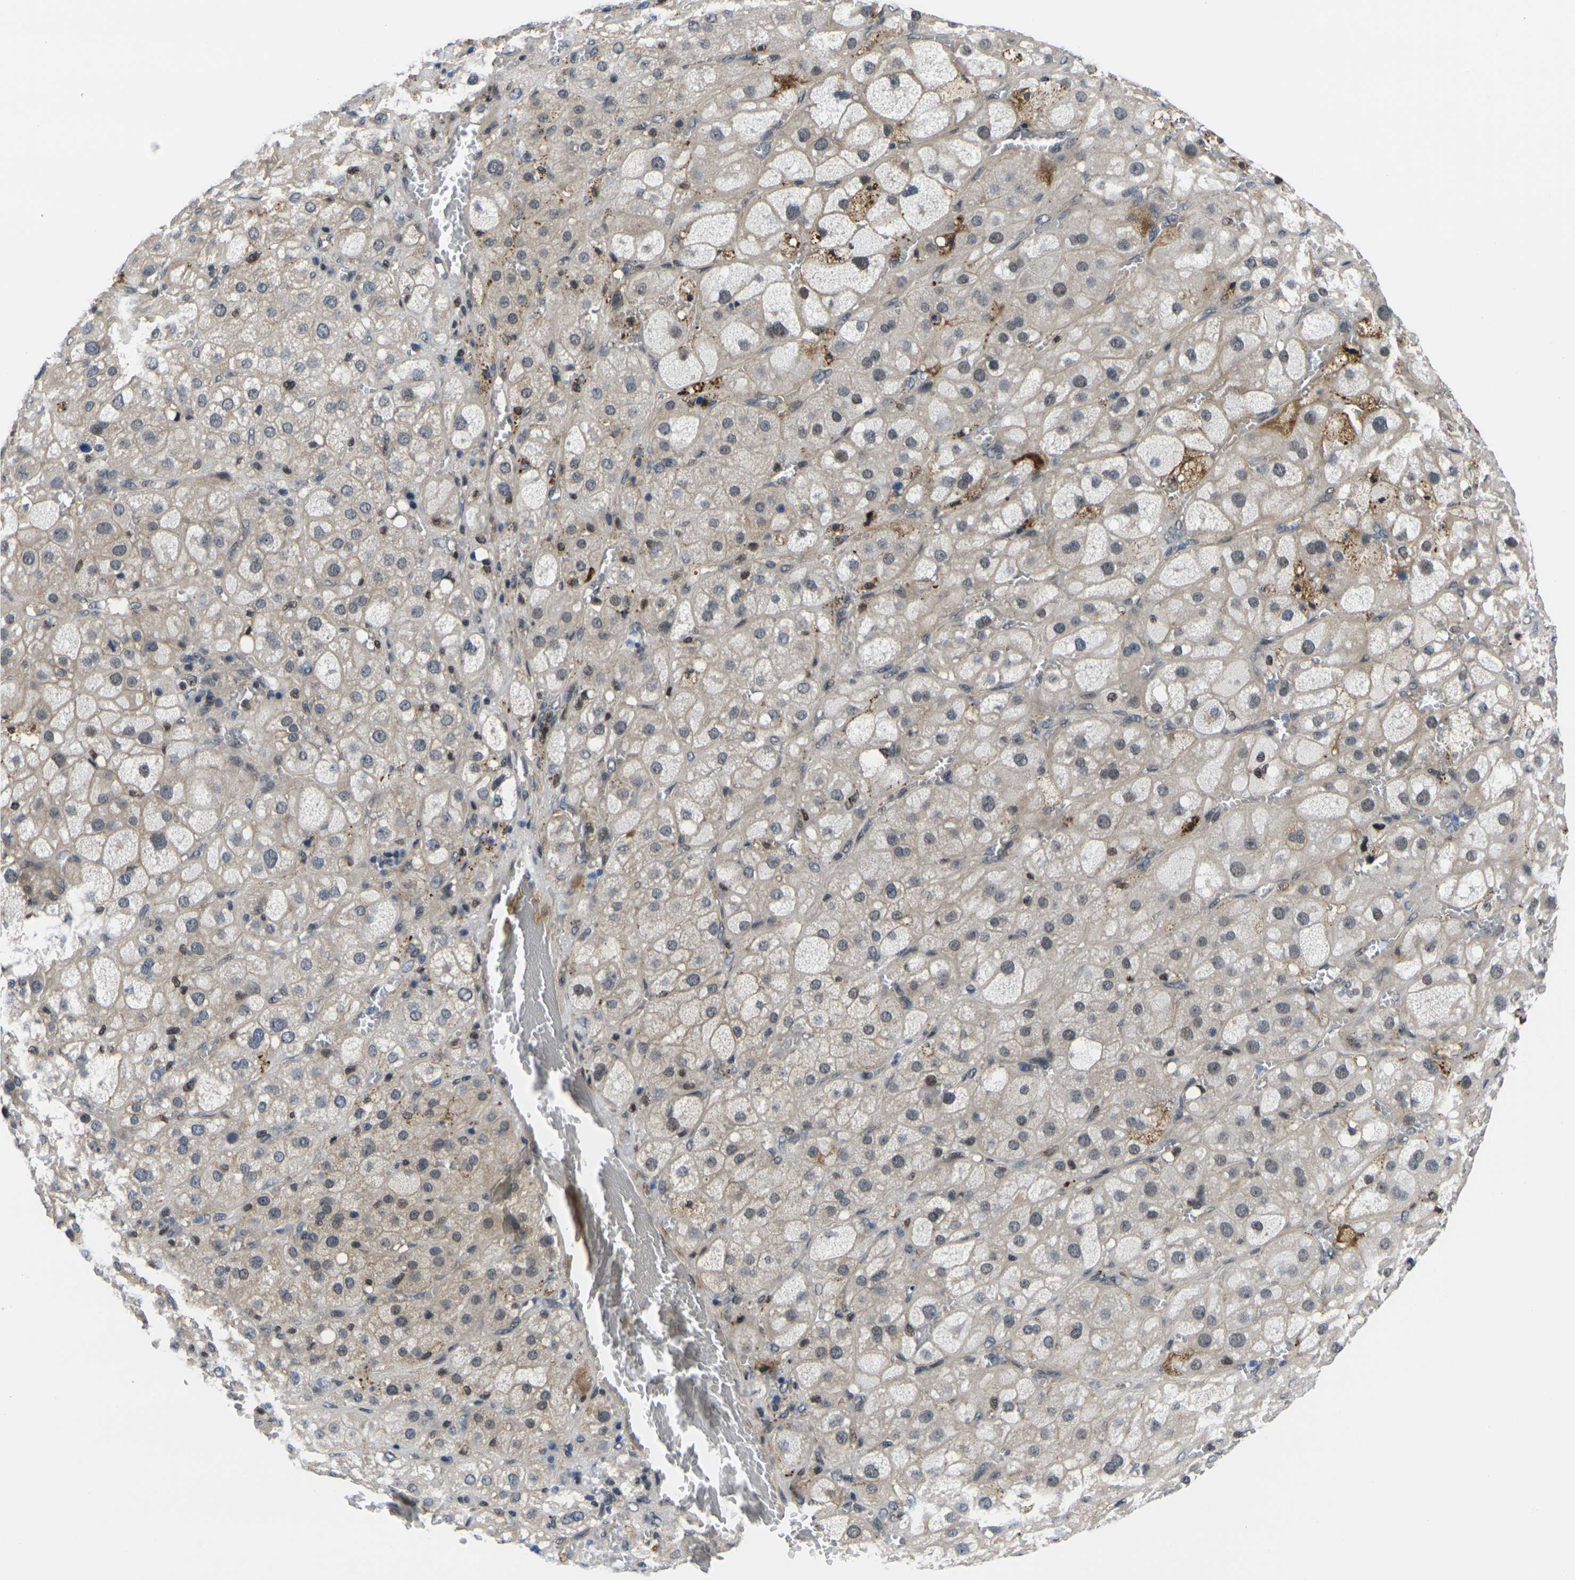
{"staining": {"intensity": "moderate", "quantity": ">75%", "location": "cytoplasmic/membranous,nuclear"}, "tissue": "adrenal gland", "cell_type": "Glandular cells", "image_type": "normal", "snomed": [{"axis": "morphology", "description": "Normal tissue, NOS"}, {"axis": "topography", "description": "Adrenal gland"}], "caption": "Glandular cells display medium levels of moderate cytoplasmic/membranous,nuclear positivity in approximately >75% of cells in unremarkable adrenal gland.", "gene": "RBM7", "patient": {"sex": "female", "age": 47}}